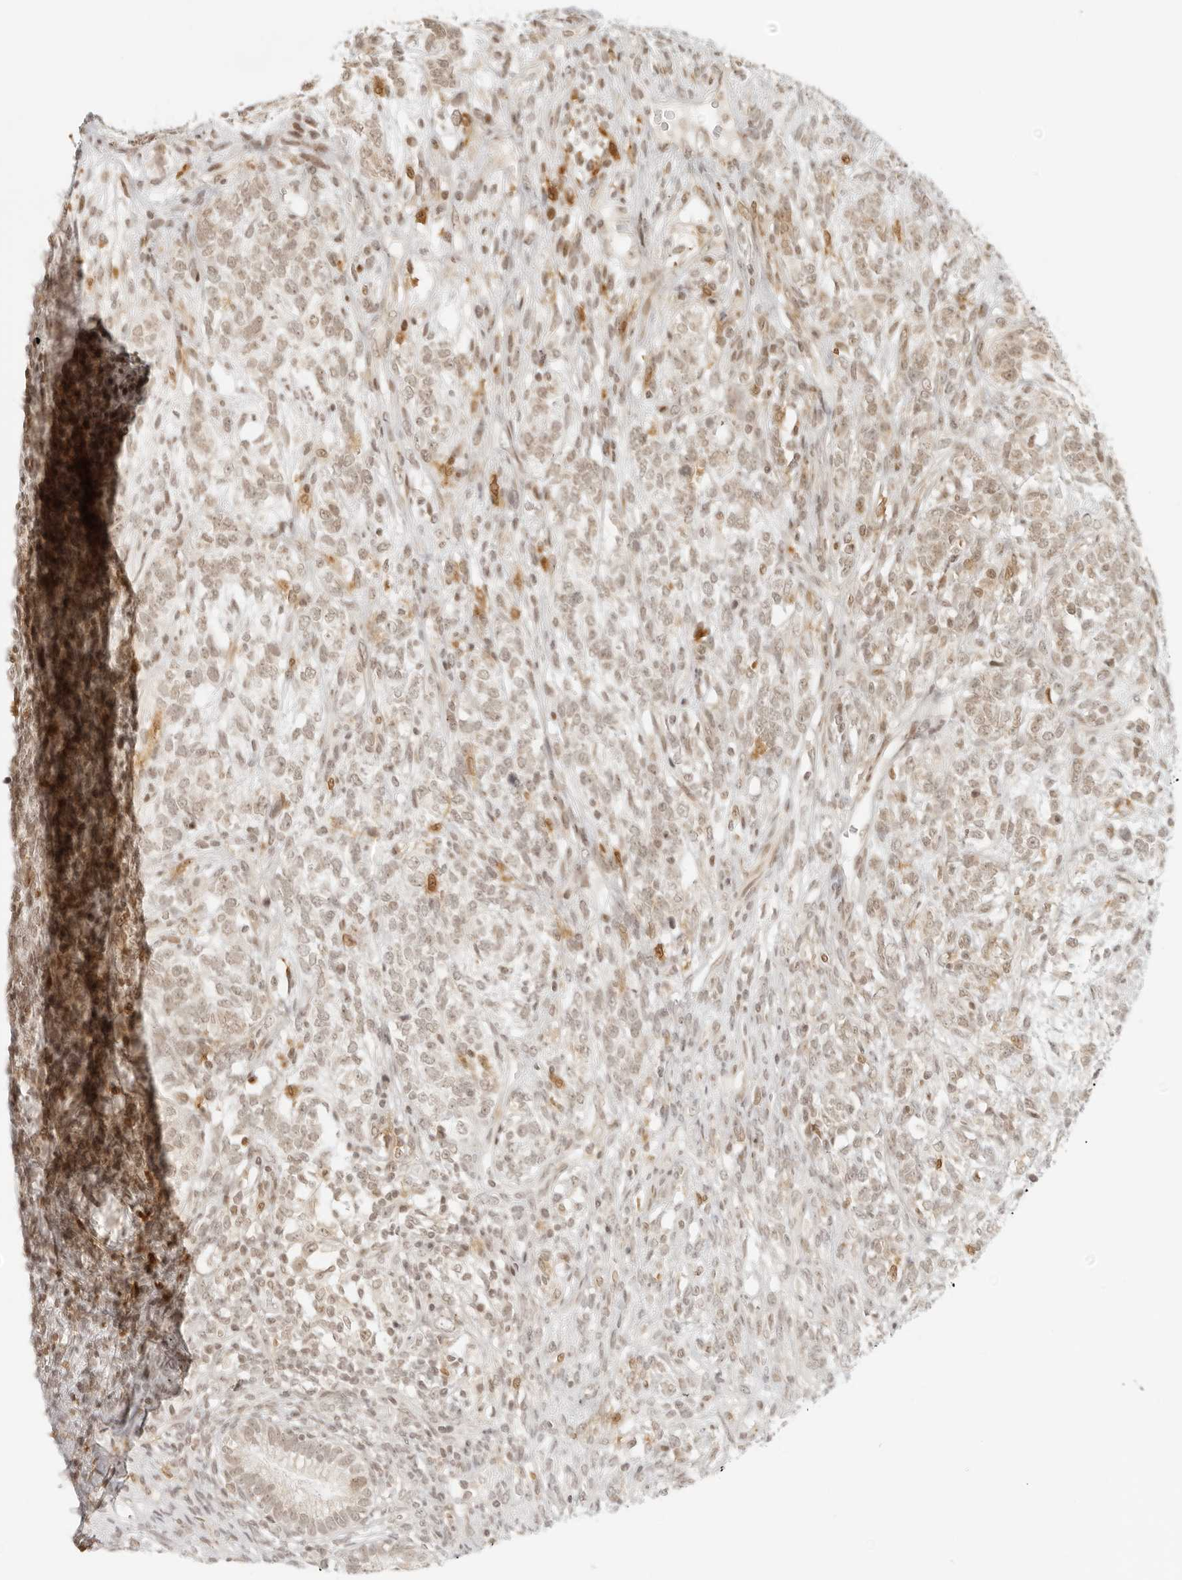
{"staining": {"intensity": "weak", "quantity": ">75%", "location": "nuclear"}, "tissue": "testis cancer", "cell_type": "Tumor cells", "image_type": "cancer", "snomed": [{"axis": "morphology", "description": "Seminoma, NOS"}, {"axis": "morphology", "description": "Carcinoma, Embryonal, NOS"}, {"axis": "topography", "description": "Testis"}], "caption": "Testis seminoma was stained to show a protein in brown. There is low levels of weak nuclear staining in about >75% of tumor cells. (Stains: DAB (3,3'-diaminobenzidine) in brown, nuclei in blue, Microscopy: brightfield microscopy at high magnification).", "gene": "ZNF407", "patient": {"sex": "male", "age": 28}}